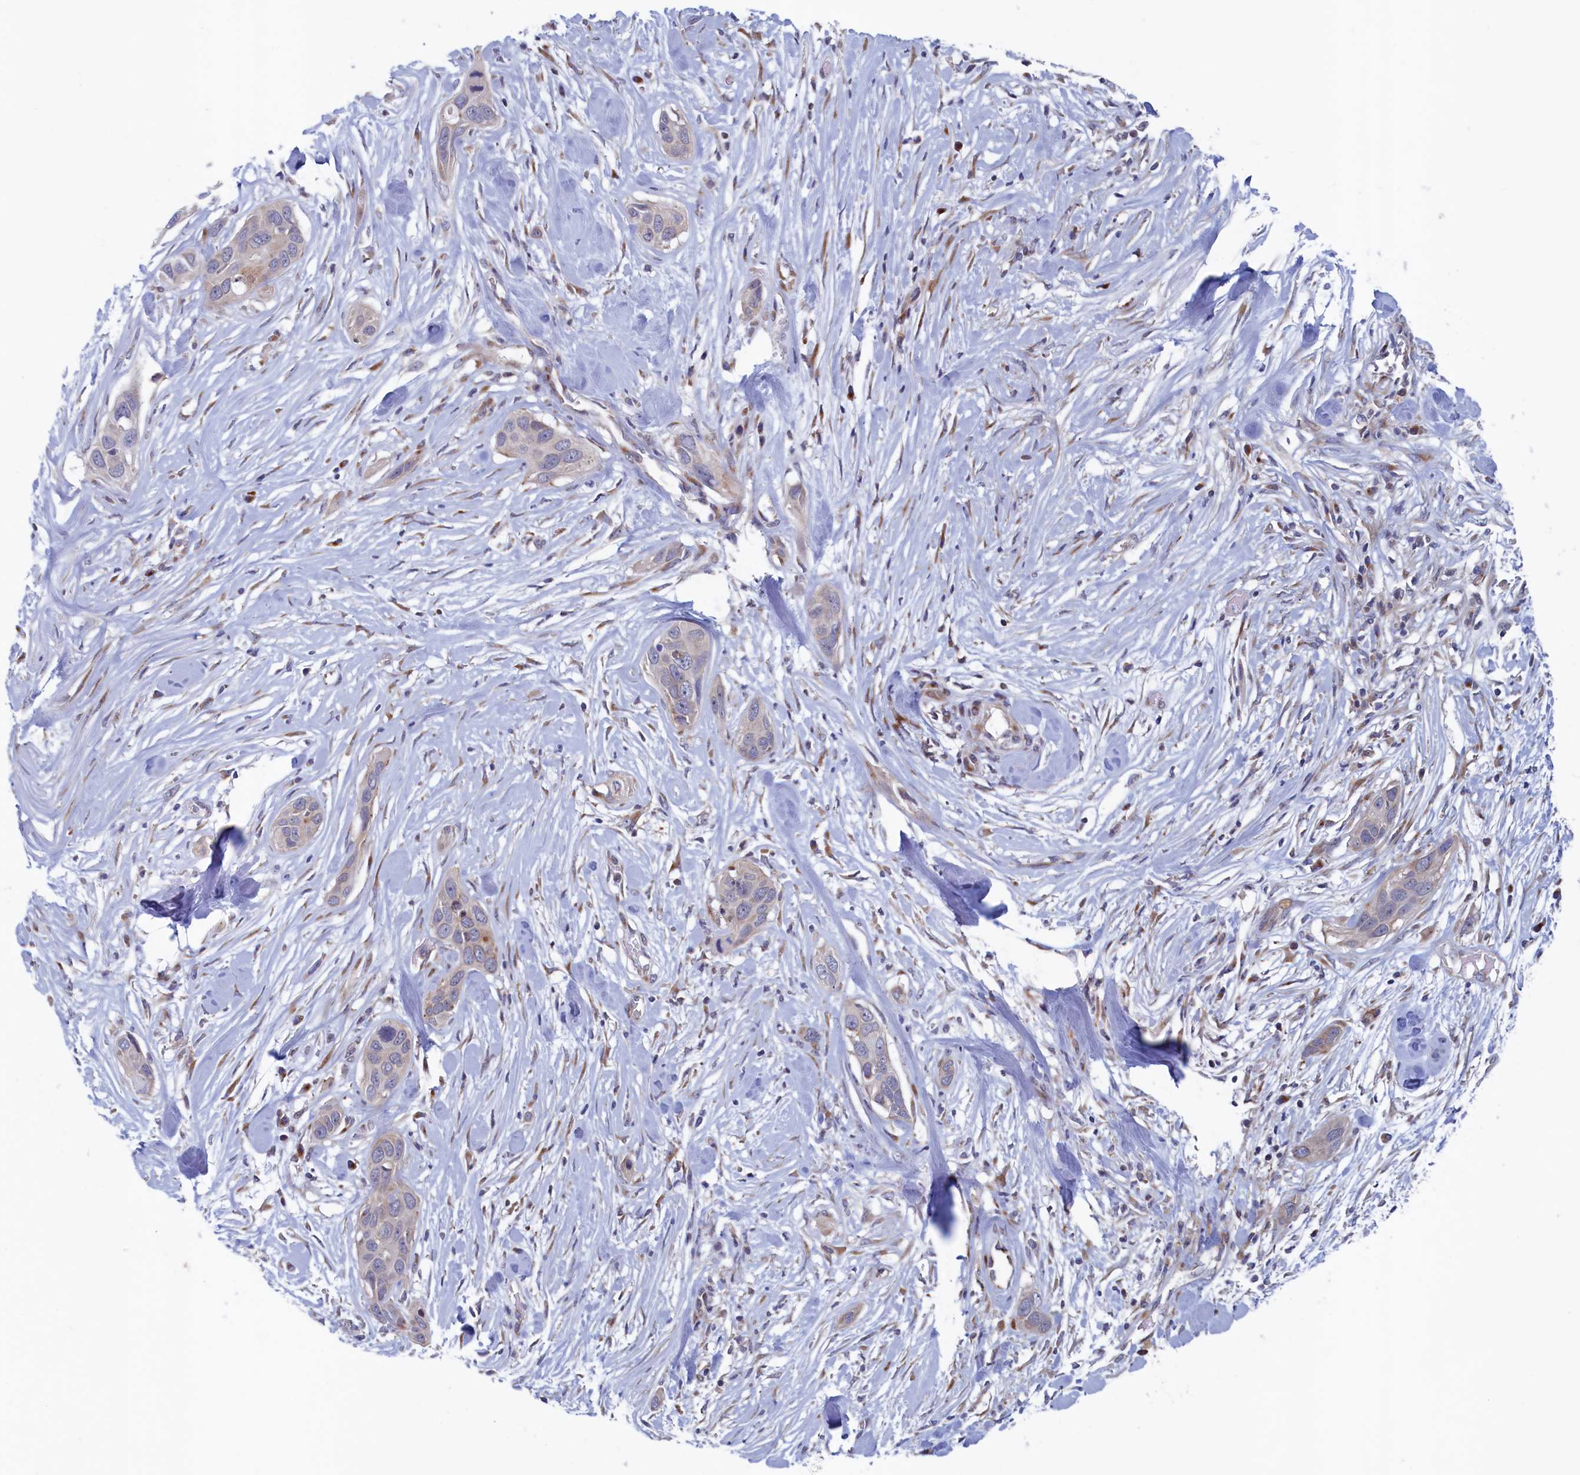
{"staining": {"intensity": "negative", "quantity": "none", "location": "none"}, "tissue": "pancreatic cancer", "cell_type": "Tumor cells", "image_type": "cancer", "snomed": [{"axis": "morphology", "description": "Adenocarcinoma, NOS"}, {"axis": "topography", "description": "Pancreas"}], "caption": "Immunohistochemistry (IHC) of human pancreatic cancer reveals no positivity in tumor cells. The staining was performed using DAB to visualize the protein expression in brown, while the nuclei were stained in blue with hematoxylin (Magnification: 20x).", "gene": "MTFMT", "patient": {"sex": "female", "age": 60}}